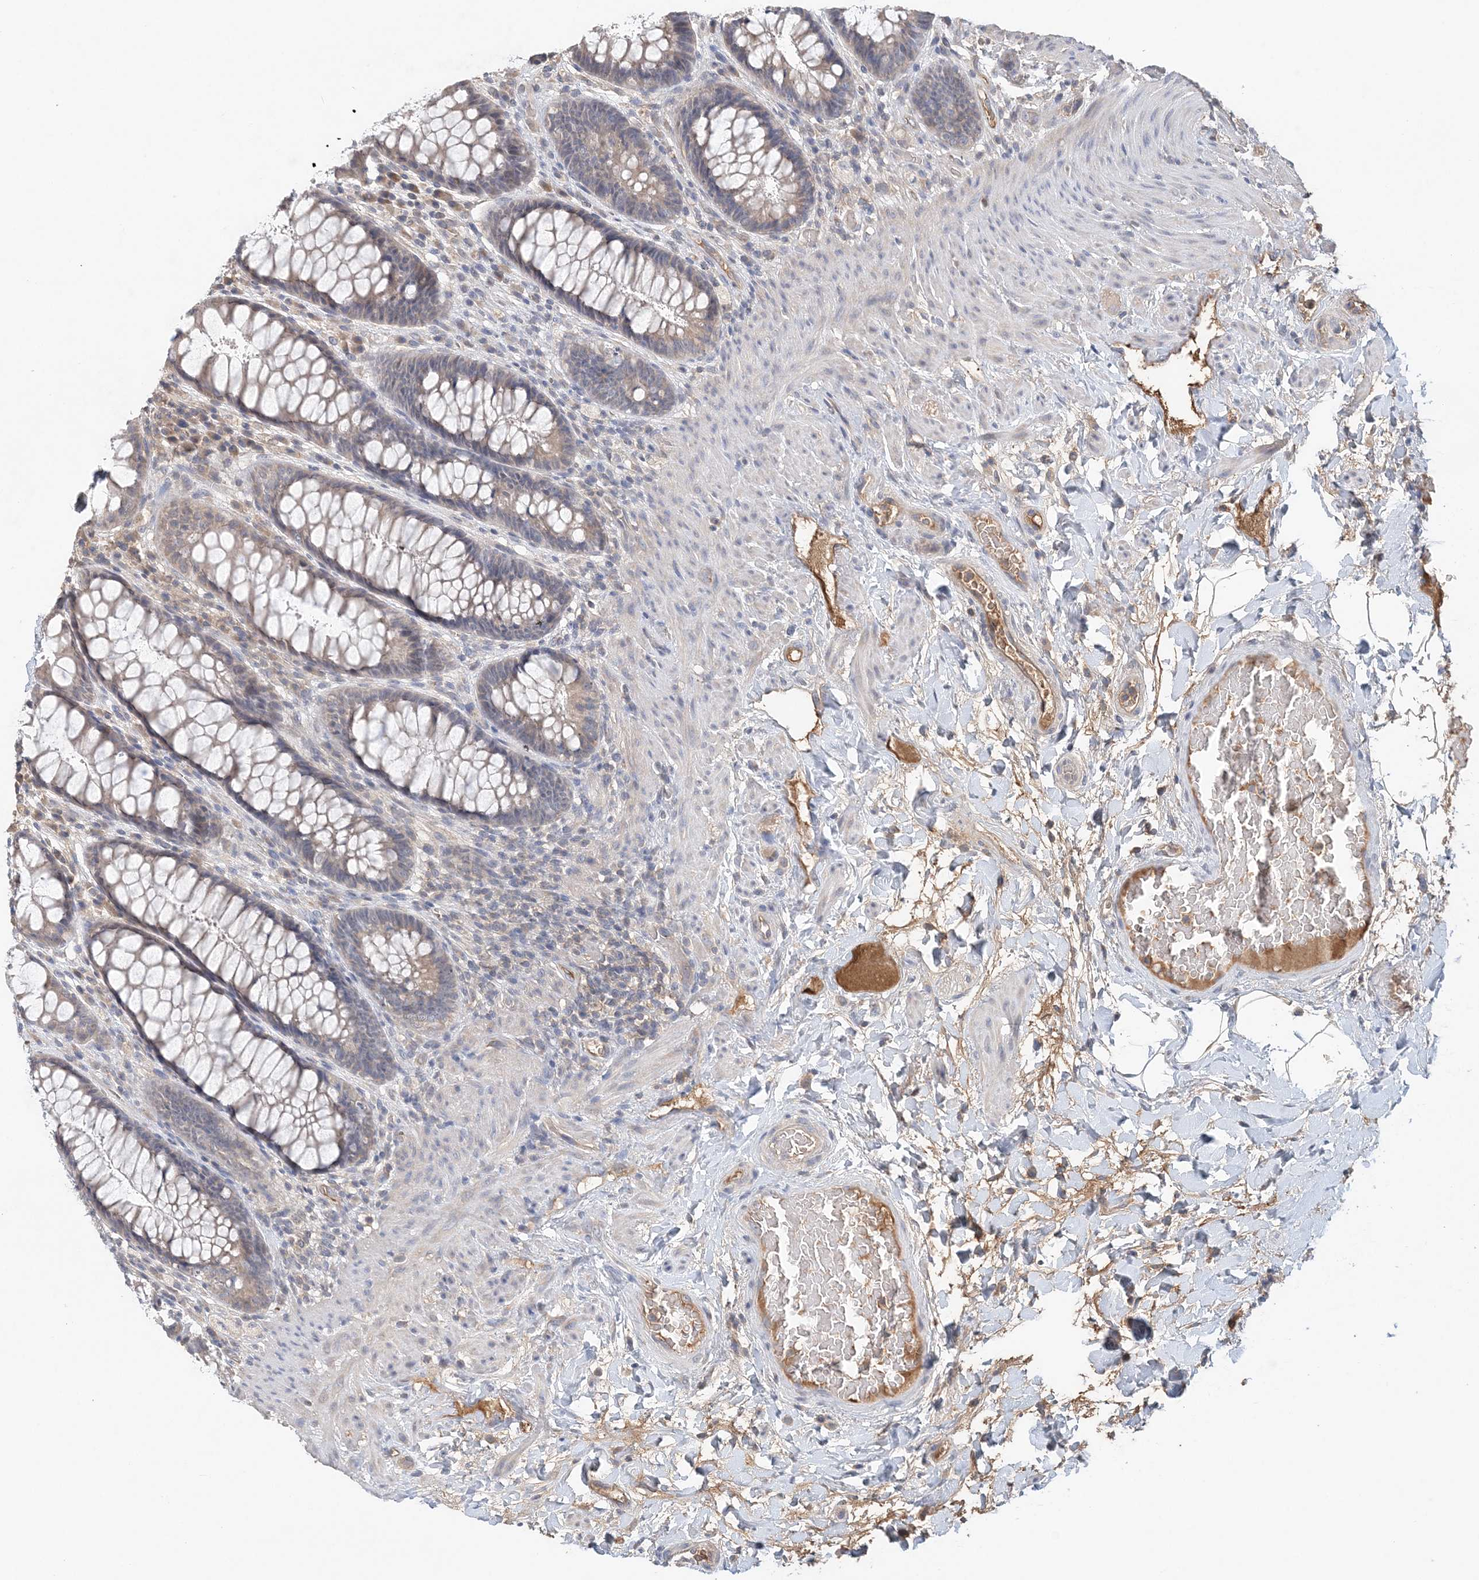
{"staining": {"intensity": "negative", "quantity": "none", "location": "none"}, "tissue": "rectum", "cell_type": "Glandular cells", "image_type": "normal", "snomed": [{"axis": "morphology", "description": "Normal tissue, NOS"}, {"axis": "topography", "description": "Rectum"}], "caption": "Glandular cells show no significant protein positivity in unremarkable rectum. The staining is performed using DAB brown chromogen with nuclei counter-stained in using hematoxylin.", "gene": "SYCP3", "patient": {"sex": "female", "age": 46}}